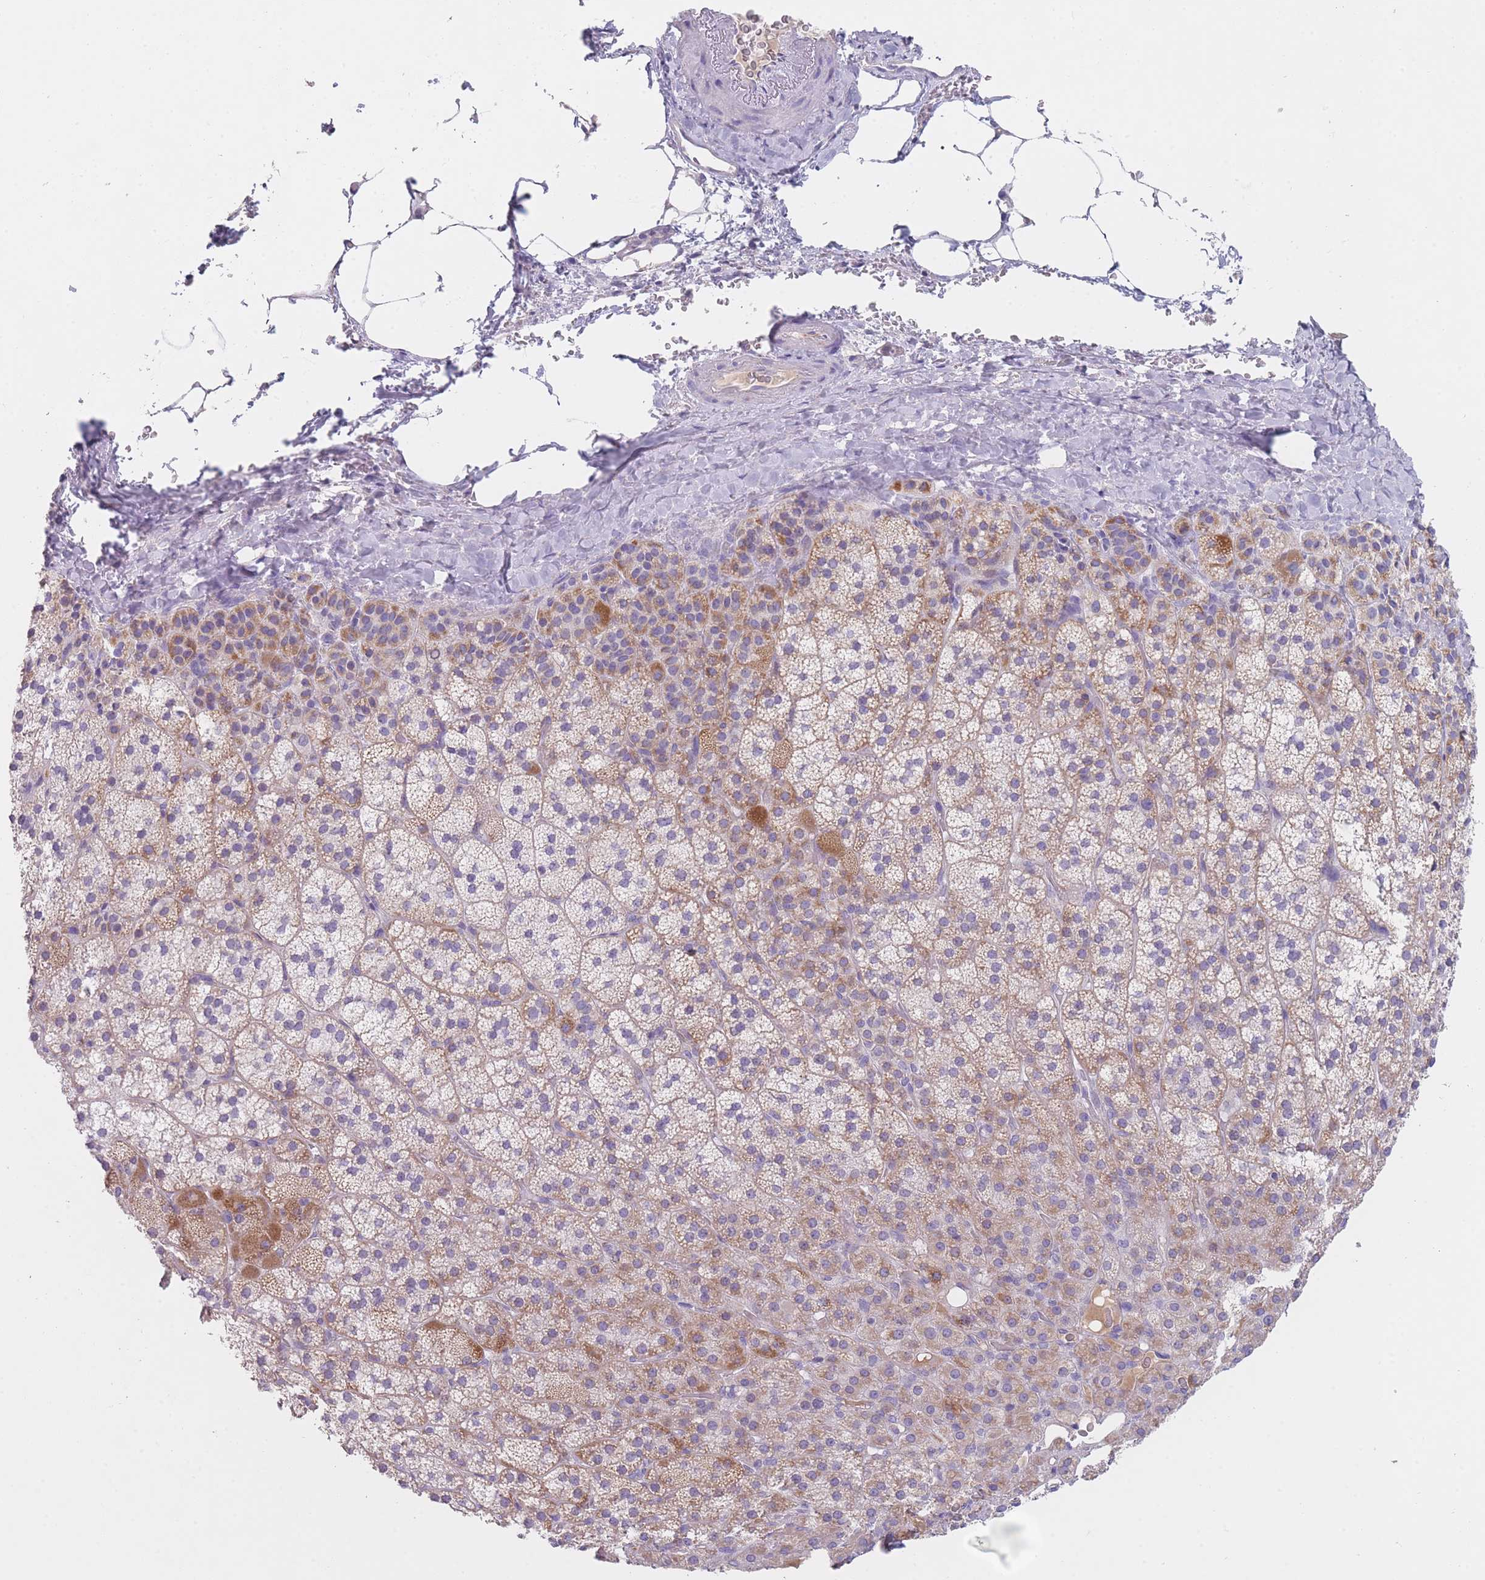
{"staining": {"intensity": "moderate", "quantity": "25%-75%", "location": "cytoplasmic/membranous"}, "tissue": "adrenal gland", "cell_type": "Glandular cells", "image_type": "normal", "snomed": [{"axis": "morphology", "description": "Normal tissue, NOS"}, {"axis": "topography", "description": "Adrenal gland"}], "caption": "Adrenal gland stained with a brown dye exhibits moderate cytoplasmic/membranous positive staining in about 25%-75% of glandular cells.", "gene": "MRPS14", "patient": {"sex": "female", "age": 58}}